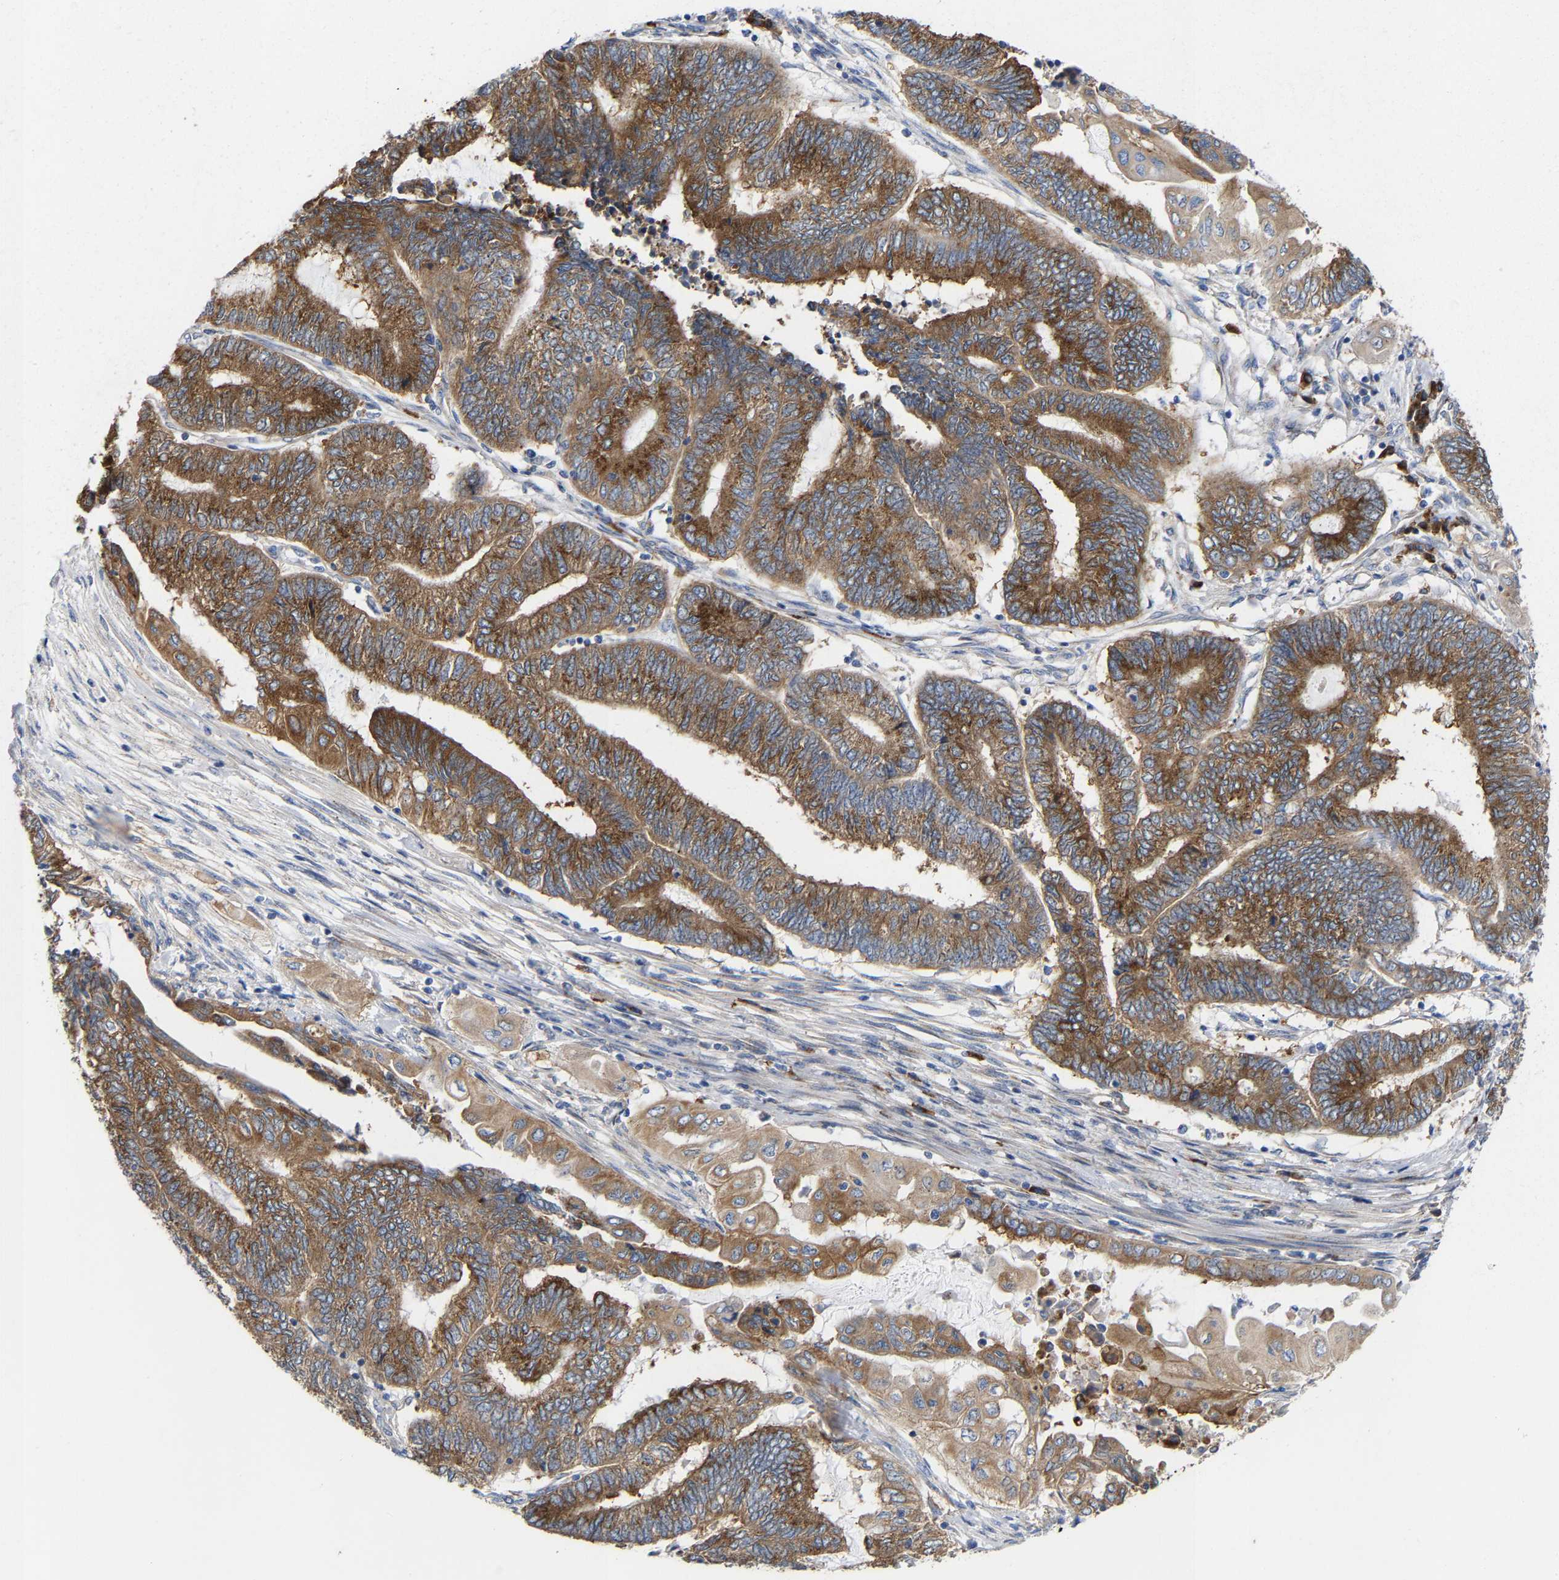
{"staining": {"intensity": "moderate", "quantity": ">75%", "location": "cytoplasmic/membranous"}, "tissue": "endometrial cancer", "cell_type": "Tumor cells", "image_type": "cancer", "snomed": [{"axis": "morphology", "description": "Adenocarcinoma, NOS"}, {"axis": "topography", "description": "Uterus"}, {"axis": "topography", "description": "Endometrium"}], "caption": "Moderate cytoplasmic/membranous expression for a protein is seen in approximately >75% of tumor cells of endometrial cancer (adenocarcinoma) using immunohistochemistry (IHC).", "gene": "PPP1R15A", "patient": {"sex": "female", "age": 70}}